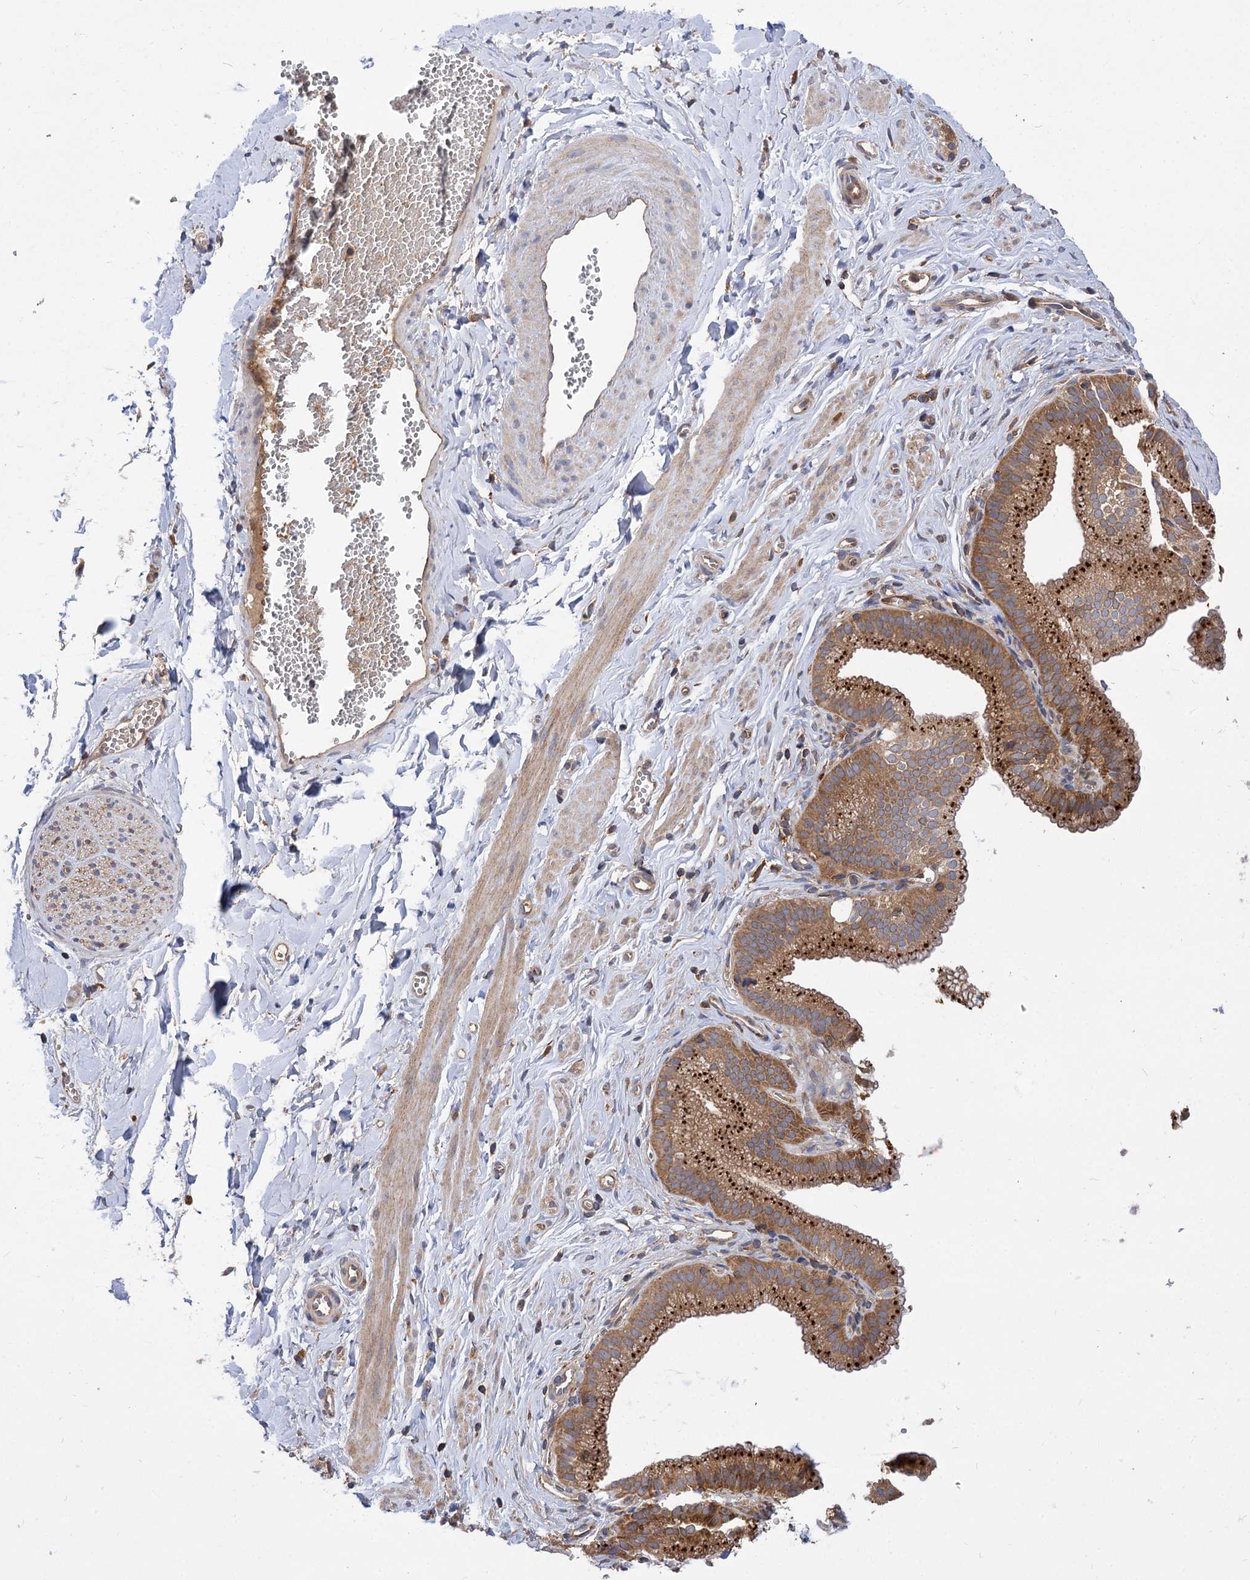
{"staining": {"intensity": "negative", "quantity": "none", "location": "none"}, "tissue": "adipose tissue", "cell_type": "Adipocytes", "image_type": "normal", "snomed": [{"axis": "morphology", "description": "Normal tissue, NOS"}, {"axis": "topography", "description": "Gallbladder"}, {"axis": "topography", "description": "Peripheral nerve tissue"}], "caption": "DAB immunohistochemical staining of benign adipose tissue reveals no significant staining in adipocytes.", "gene": "PATL1", "patient": {"sex": "male", "age": 38}}